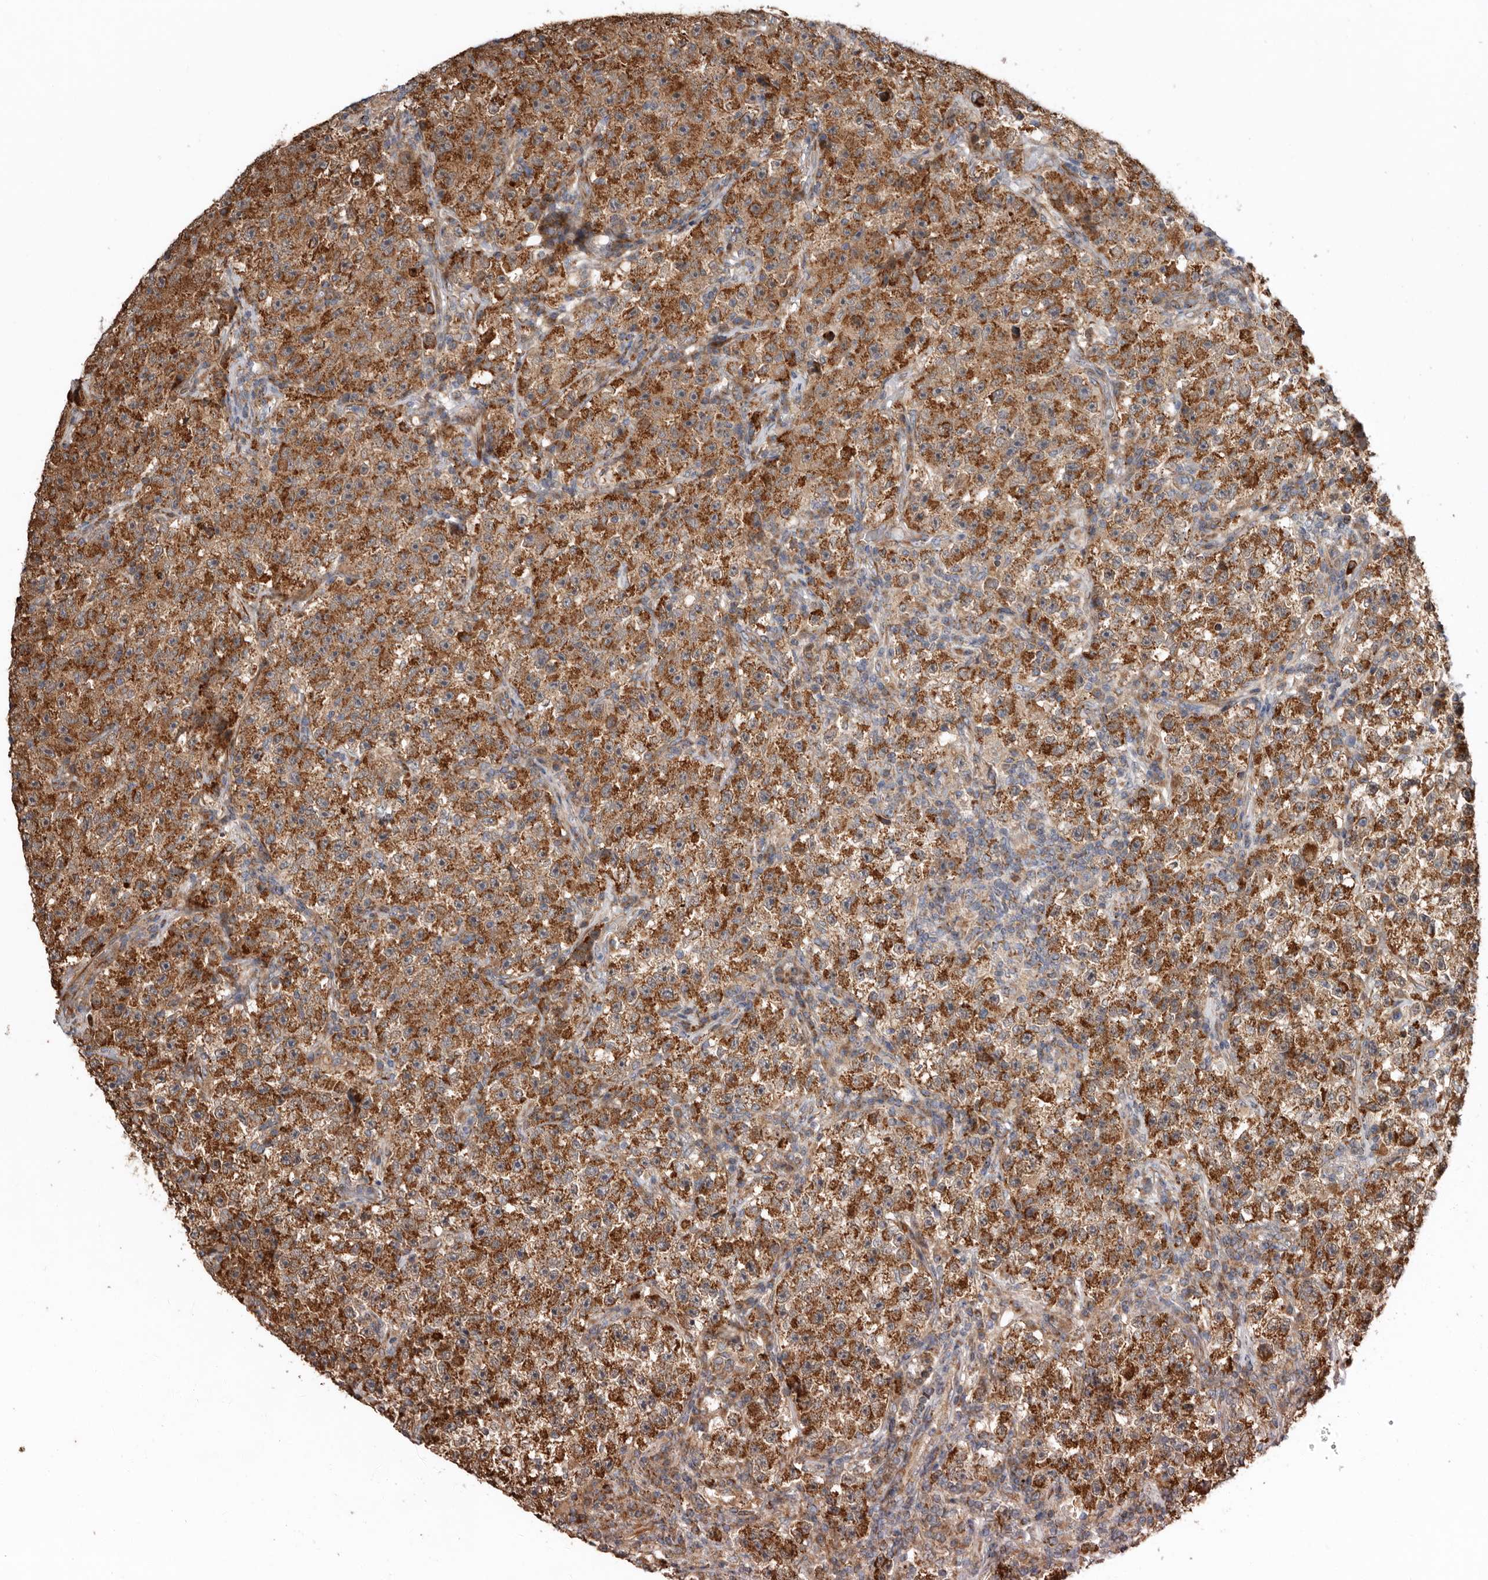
{"staining": {"intensity": "strong", "quantity": ">75%", "location": "cytoplasmic/membranous"}, "tissue": "testis cancer", "cell_type": "Tumor cells", "image_type": "cancer", "snomed": [{"axis": "morphology", "description": "Seminoma, NOS"}, {"axis": "topography", "description": "Testis"}], "caption": "Testis cancer stained for a protein shows strong cytoplasmic/membranous positivity in tumor cells.", "gene": "PROKR1", "patient": {"sex": "male", "age": 22}}